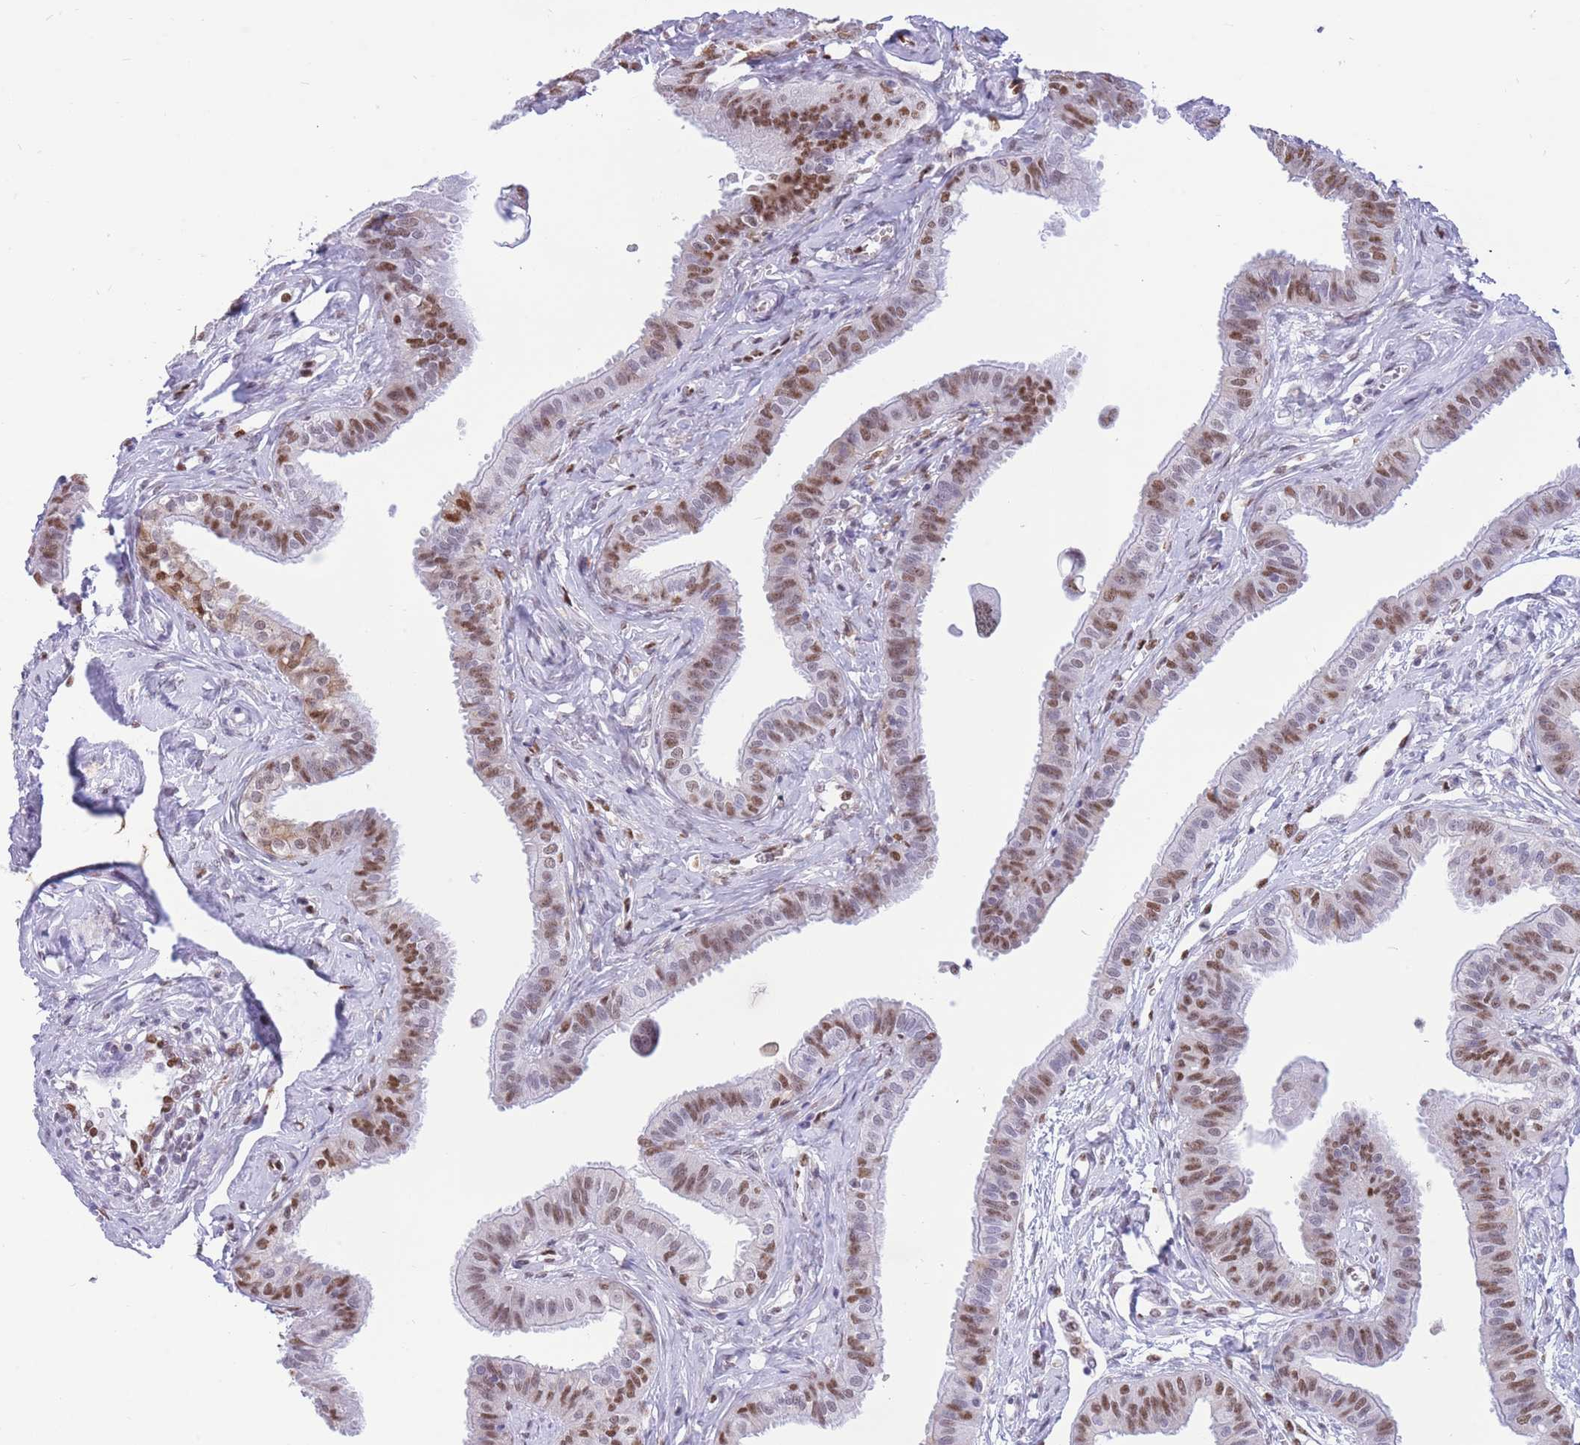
{"staining": {"intensity": "moderate", "quantity": "25%-75%", "location": "nuclear"}, "tissue": "fallopian tube", "cell_type": "Glandular cells", "image_type": "normal", "snomed": [{"axis": "morphology", "description": "Normal tissue, NOS"}, {"axis": "morphology", "description": "Carcinoma, NOS"}, {"axis": "topography", "description": "Fallopian tube"}, {"axis": "topography", "description": "Ovary"}], "caption": "Immunohistochemistry (IHC) staining of benign fallopian tube, which displays medium levels of moderate nuclear staining in approximately 25%-75% of glandular cells indicating moderate nuclear protein expression. The staining was performed using DAB (brown) for protein detection and nuclei were counterstained in hematoxylin (blue).", "gene": "FAM153A", "patient": {"sex": "female", "age": 59}}